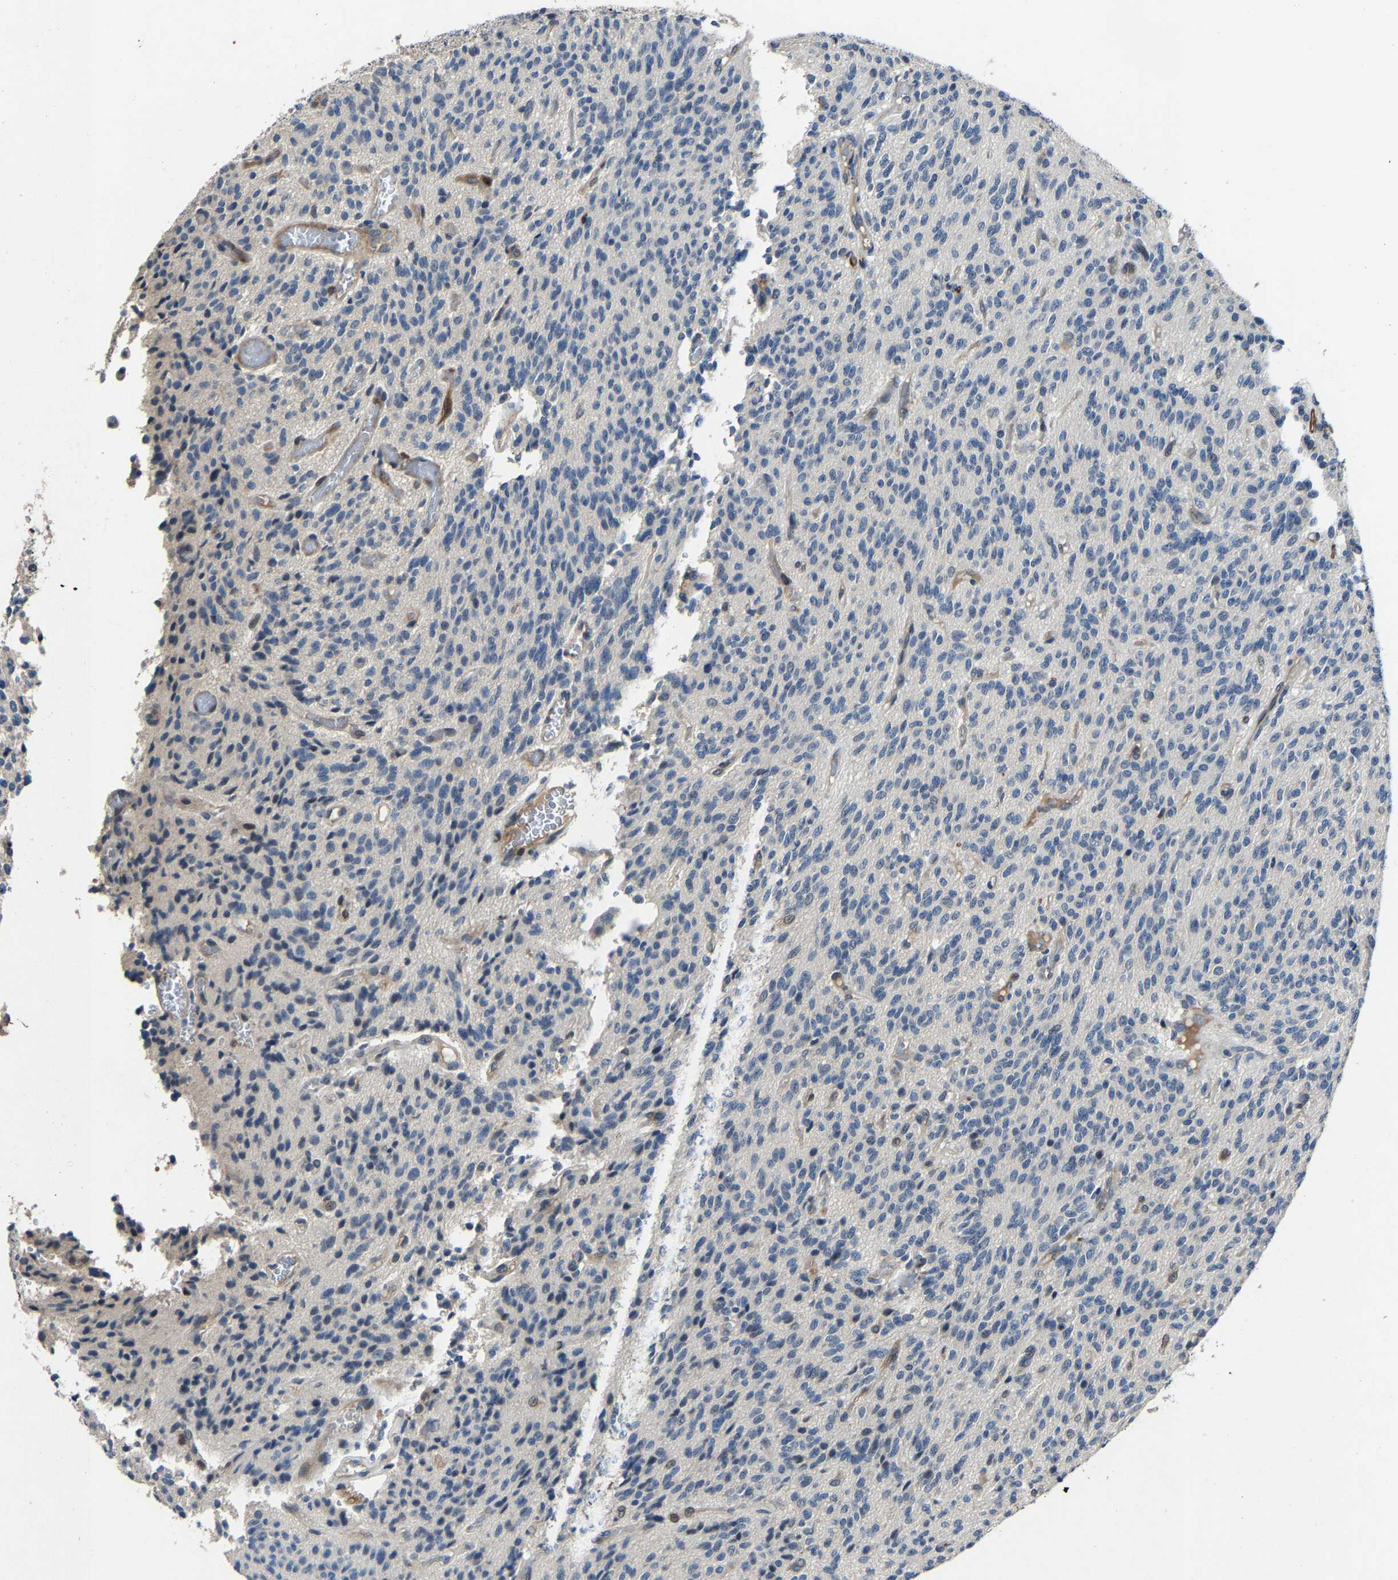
{"staining": {"intensity": "negative", "quantity": "none", "location": "none"}, "tissue": "glioma", "cell_type": "Tumor cells", "image_type": "cancer", "snomed": [{"axis": "morphology", "description": "Glioma, malignant, High grade"}, {"axis": "topography", "description": "Brain"}], "caption": "An image of glioma stained for a protein reveals no brown staining in tumor cells.", "gene": "PCNX2", "patient": {"sex": "male", "age": 34}}